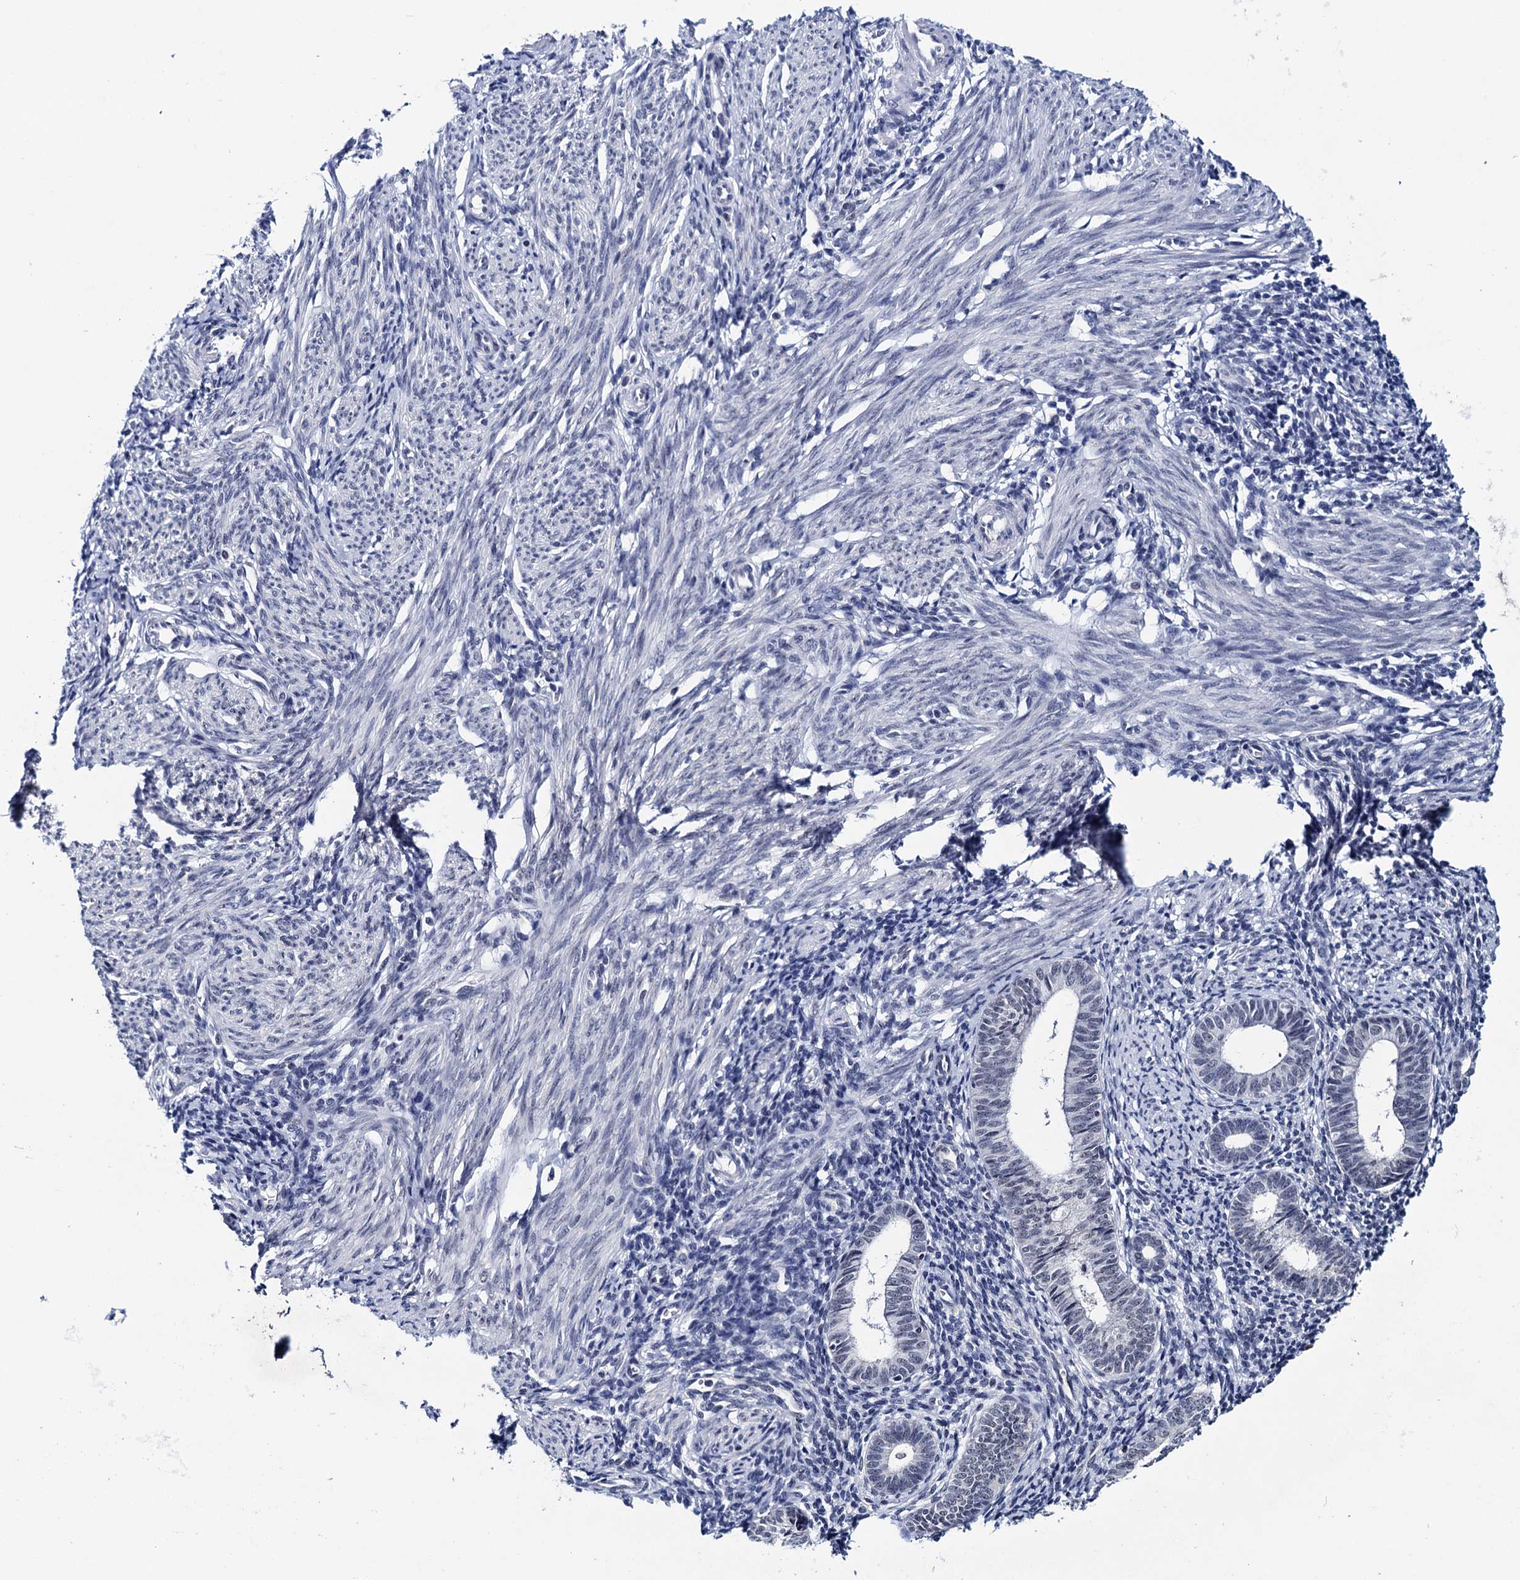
{"staining": {"intensity": "weak", "quantity": "<25%", "location": "nuclear"}, "tissue": "endometrium", "cell_type": "Cells in endometrial stroma", "image_type": "normal", "snomed": [{"axis": "morphology", "description": "Normal tissue, NOS"}, {"axis": "morphology", "description": "Adenocarcinoma, NOS"}, {"axis": "topography", "description": "Endometrium"}], "caption": "This is a histopathology image of immunohistochemistry (IHC) staining of benign endometrium, which shows no expression in cells in endometrial stroma.", "gene": "FNBP4", "patient": {"sex": "female", "age": 57}}